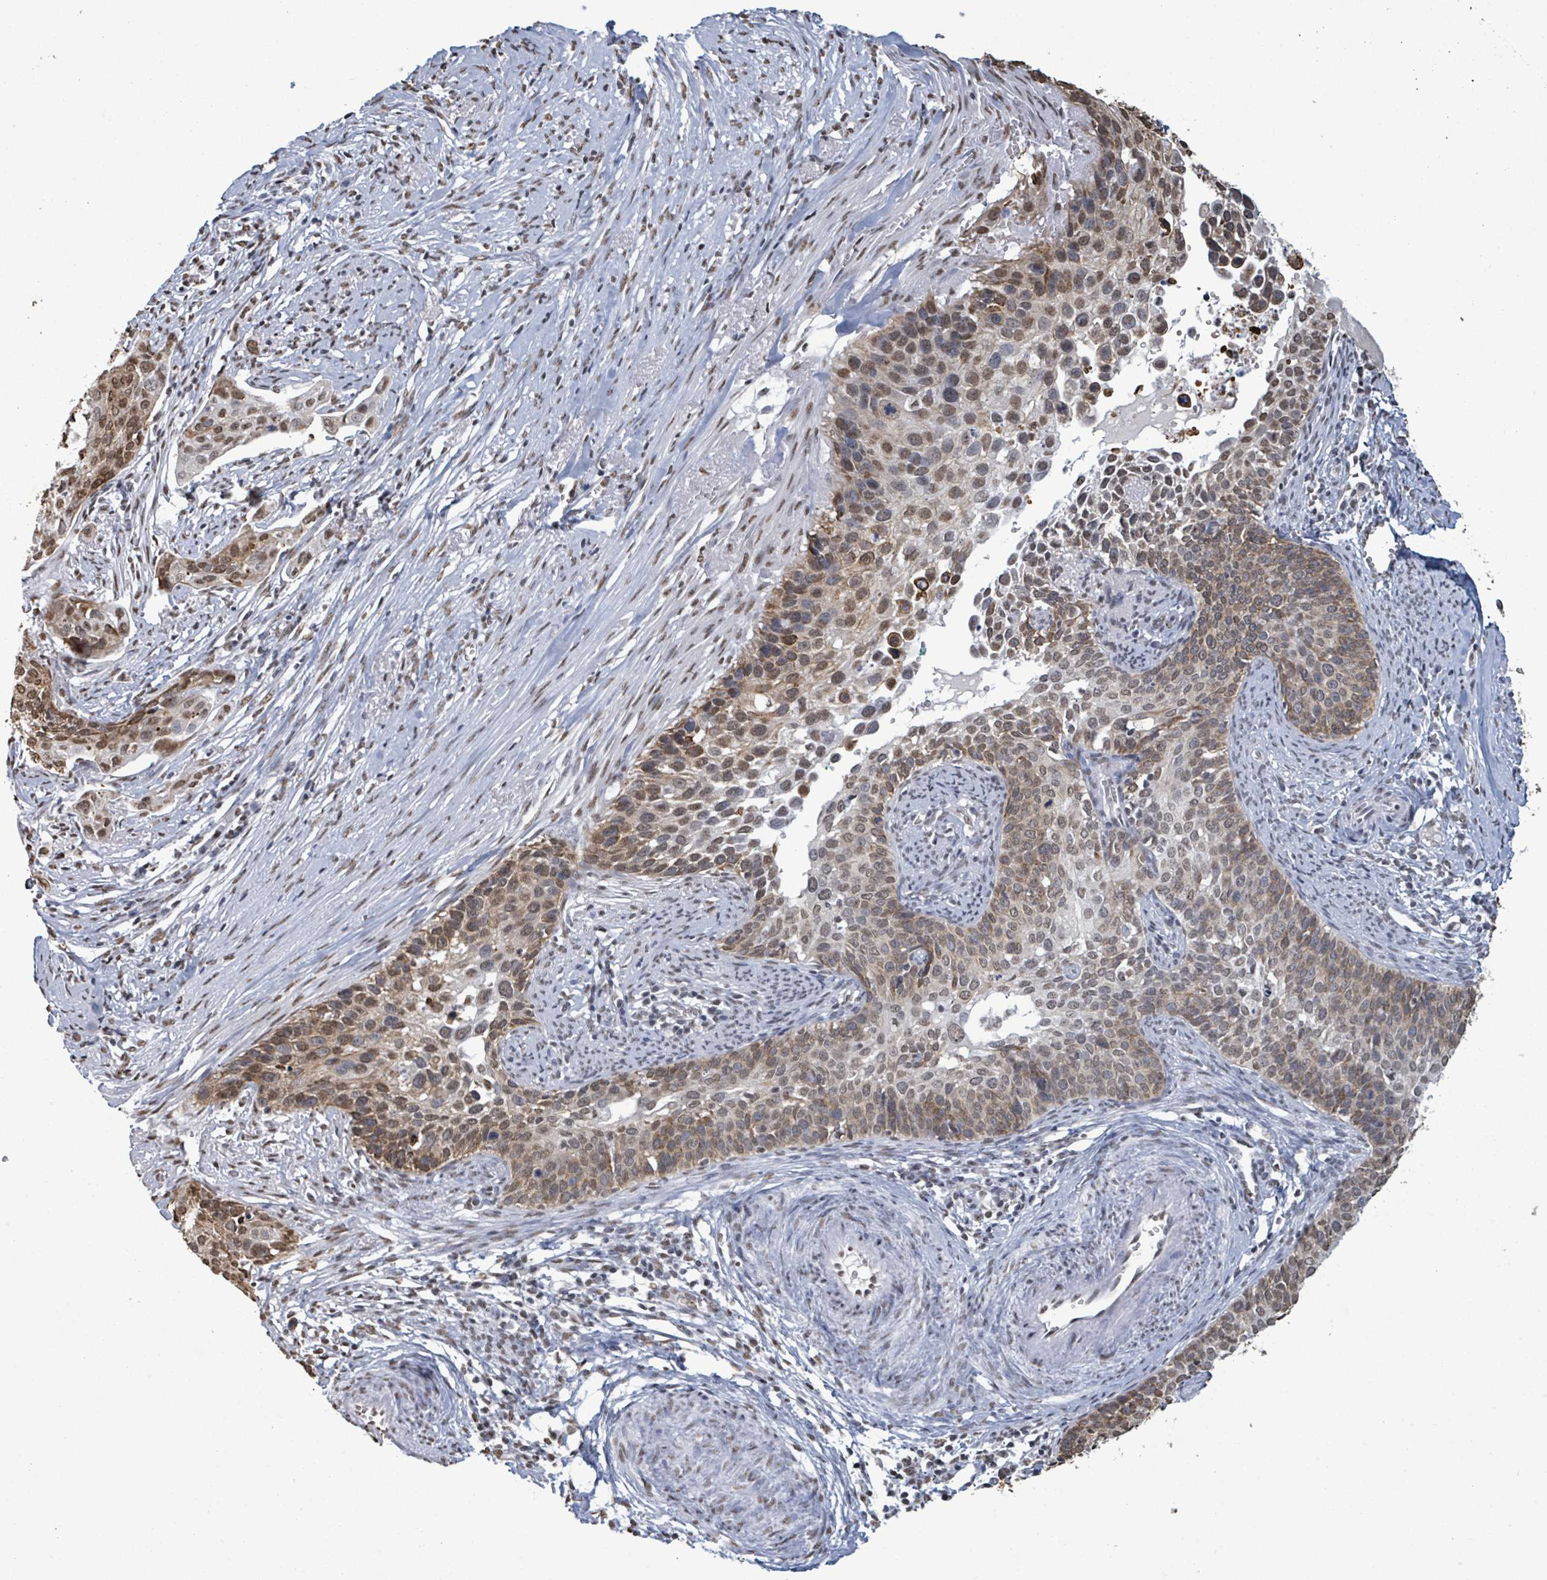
{"staining": {"intensity": "moderate", "quantity": ">75%", "location": "cytoplasmic/membranous,nuclear"}, "tissue": "cervical cancer", "cell_type": "Tumor cells", "image_type": "cancer", "snomed": [{"axis": "morphology", "description": "Squamous cell carcinoma, NOS"}, {"axis": "topography", "description": "Cervix"}], "caption": "DAB immunohistochemical staining of human cervical cancer exhibits moderate cytoplasmic/membranous and nuclear protein staining in about >75% of tumor cells.", "gene": "SAMD14", "patient": {"sex": "female", "age": 44}}